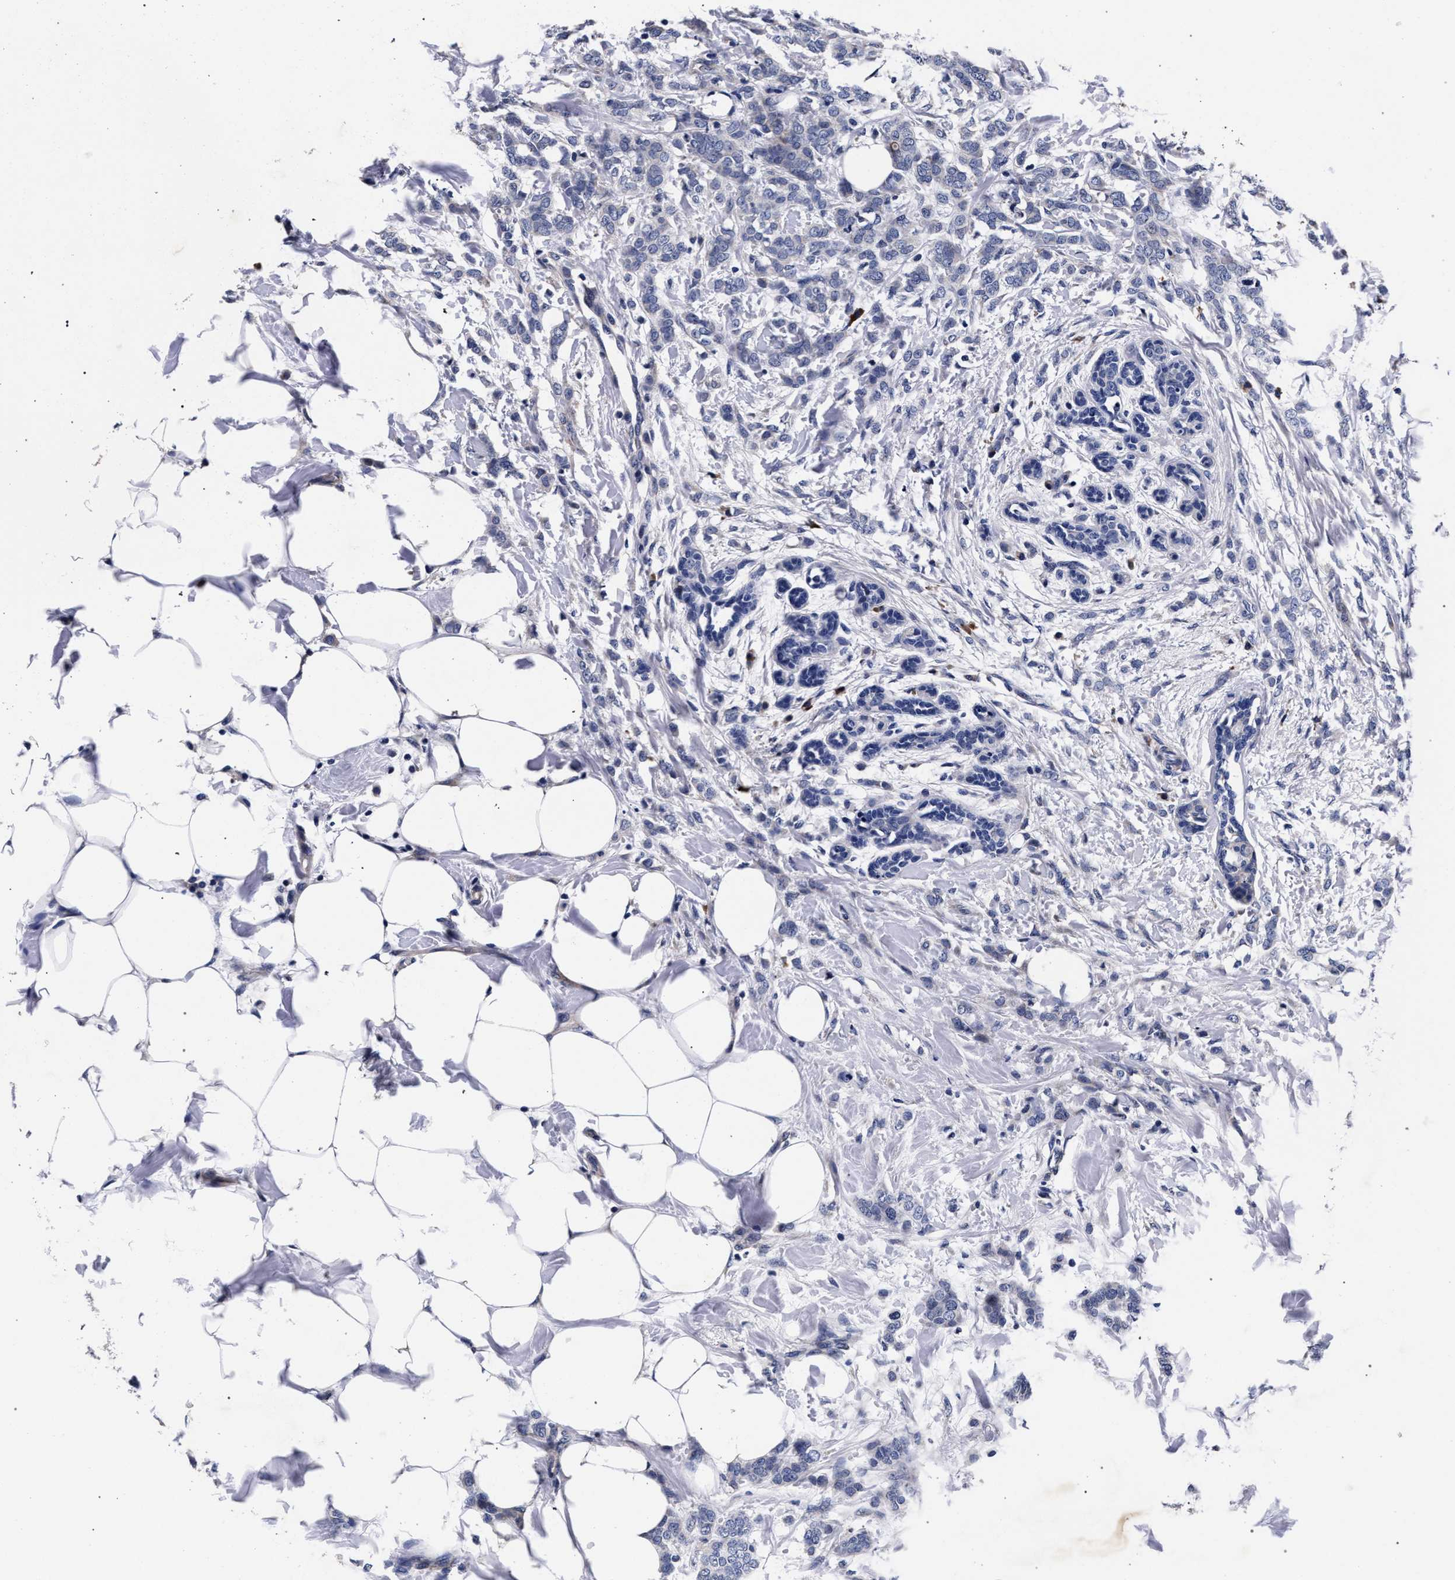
{"staining": {"intensity": "negative", "quantity": "none", "location": "none"}, "tissue": "breast cancer", "cell_type": "Tumor cells", "image_type": "cancer", "snomed": [{"axis": "morphology", "description": "Lobular carcinoma, in situ"}, {"axis": "morphology", "description": "Lobular carcinoma"}, {"axis": "topography", "description": "Breast"}], "caption": "IHC photomicrograph of neoplastic tissue: human lobular carcinoma (breast) stained with DAB (3,3'-diaminobenzidine) shows no significant protein expression in tumor cells.", "gene": "CFAP95", "patient": {"sex": "female", "age": 41}}